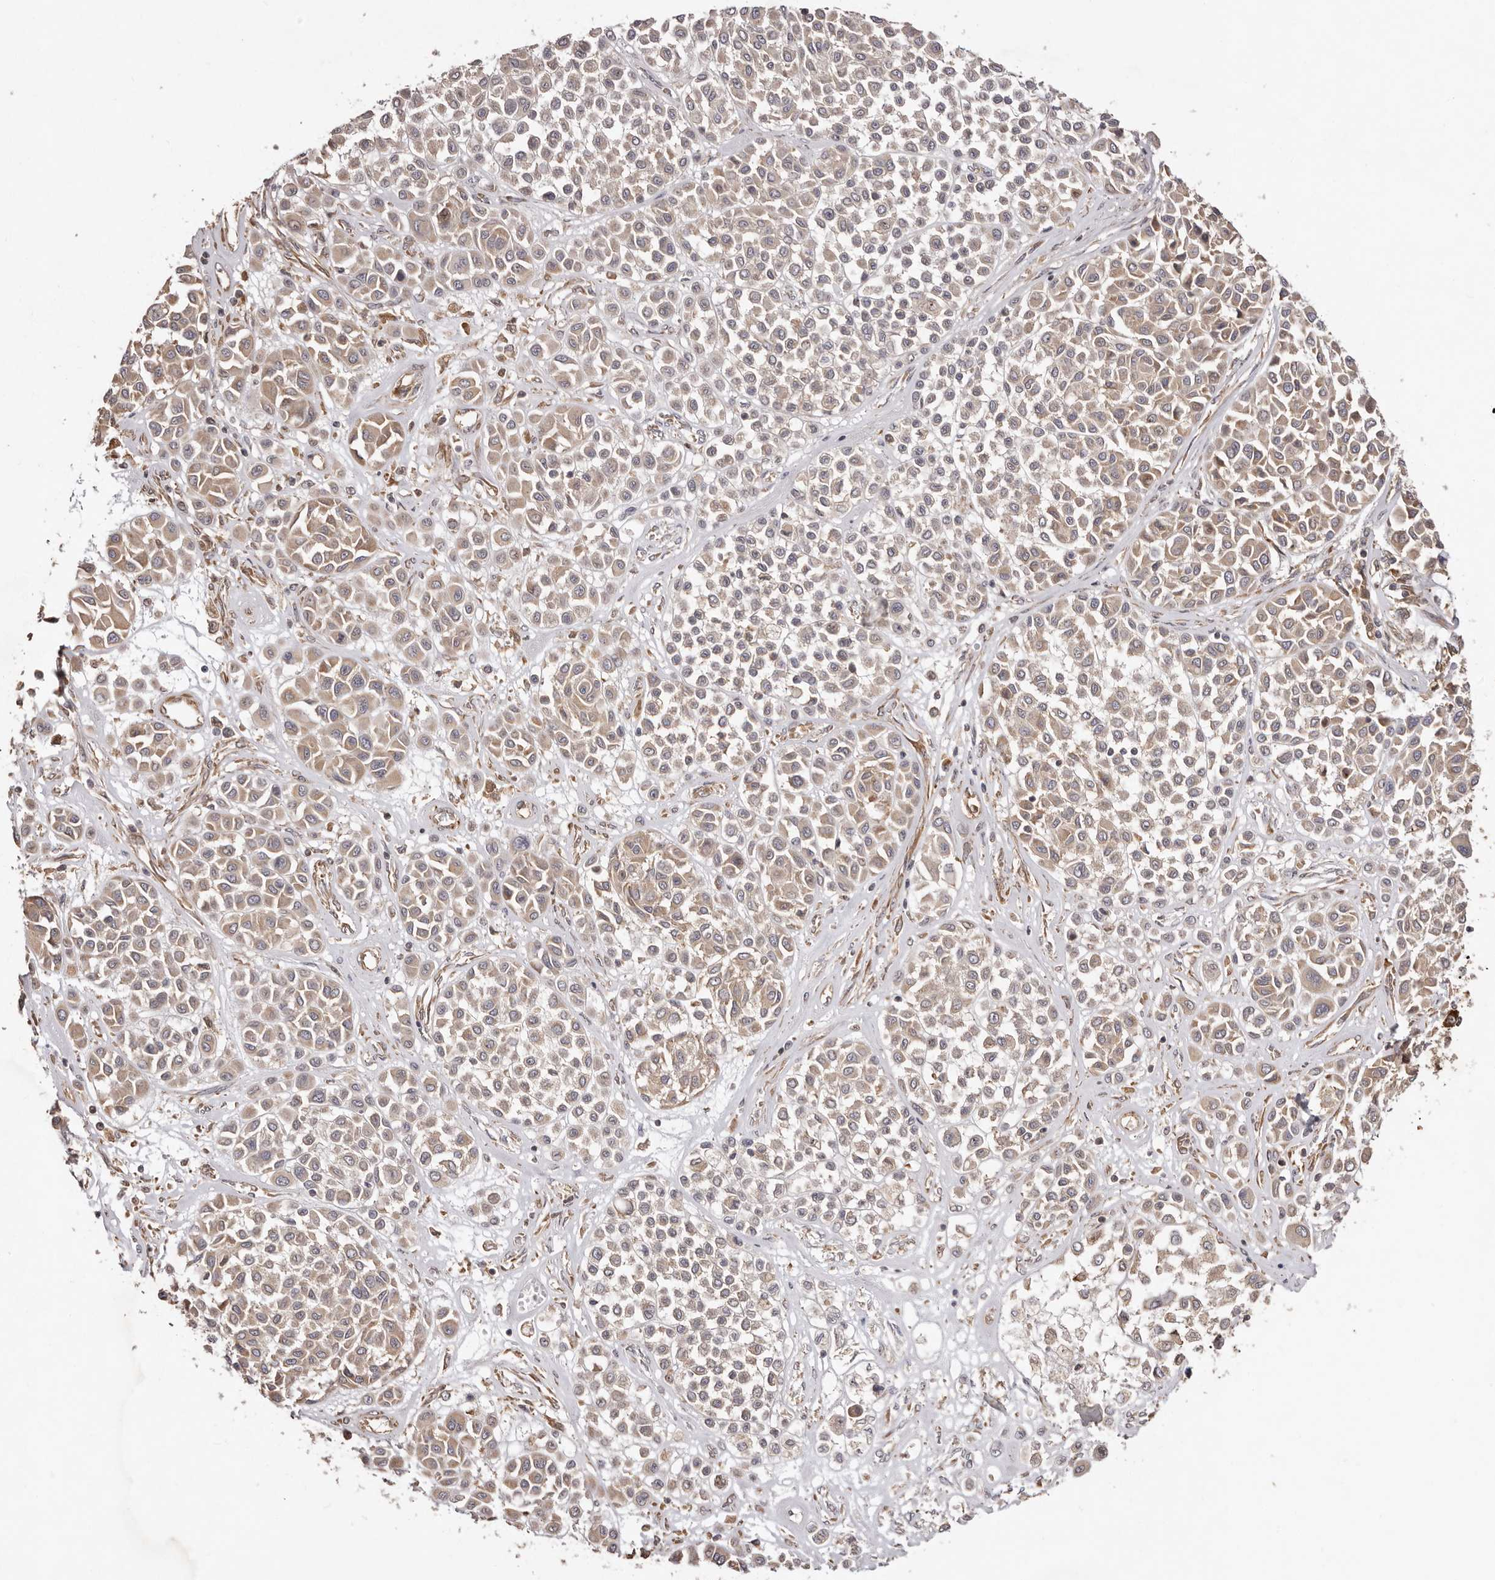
{"staining": {"intensity": "weak", "quantity": ">75%", "location": "cytoplasmic/membranous"}, "tissue": "melanoma", "cell_type": "Tumor cells", "image_type": "cancer", "snomed": [{"axis": "morphology", "description": "Malignant melanoma, Metastatic site"}, {"axis": "topography", "description": "Soft tissue"}], "caption": "Melanoma tissue exhibits weak cytoplasmic/membranous expression in approximately >75% of tumor cells, visualized by immunohistochemistry.", "gene": "RPS6", "patient": {"sex": "male", "age": 41}}